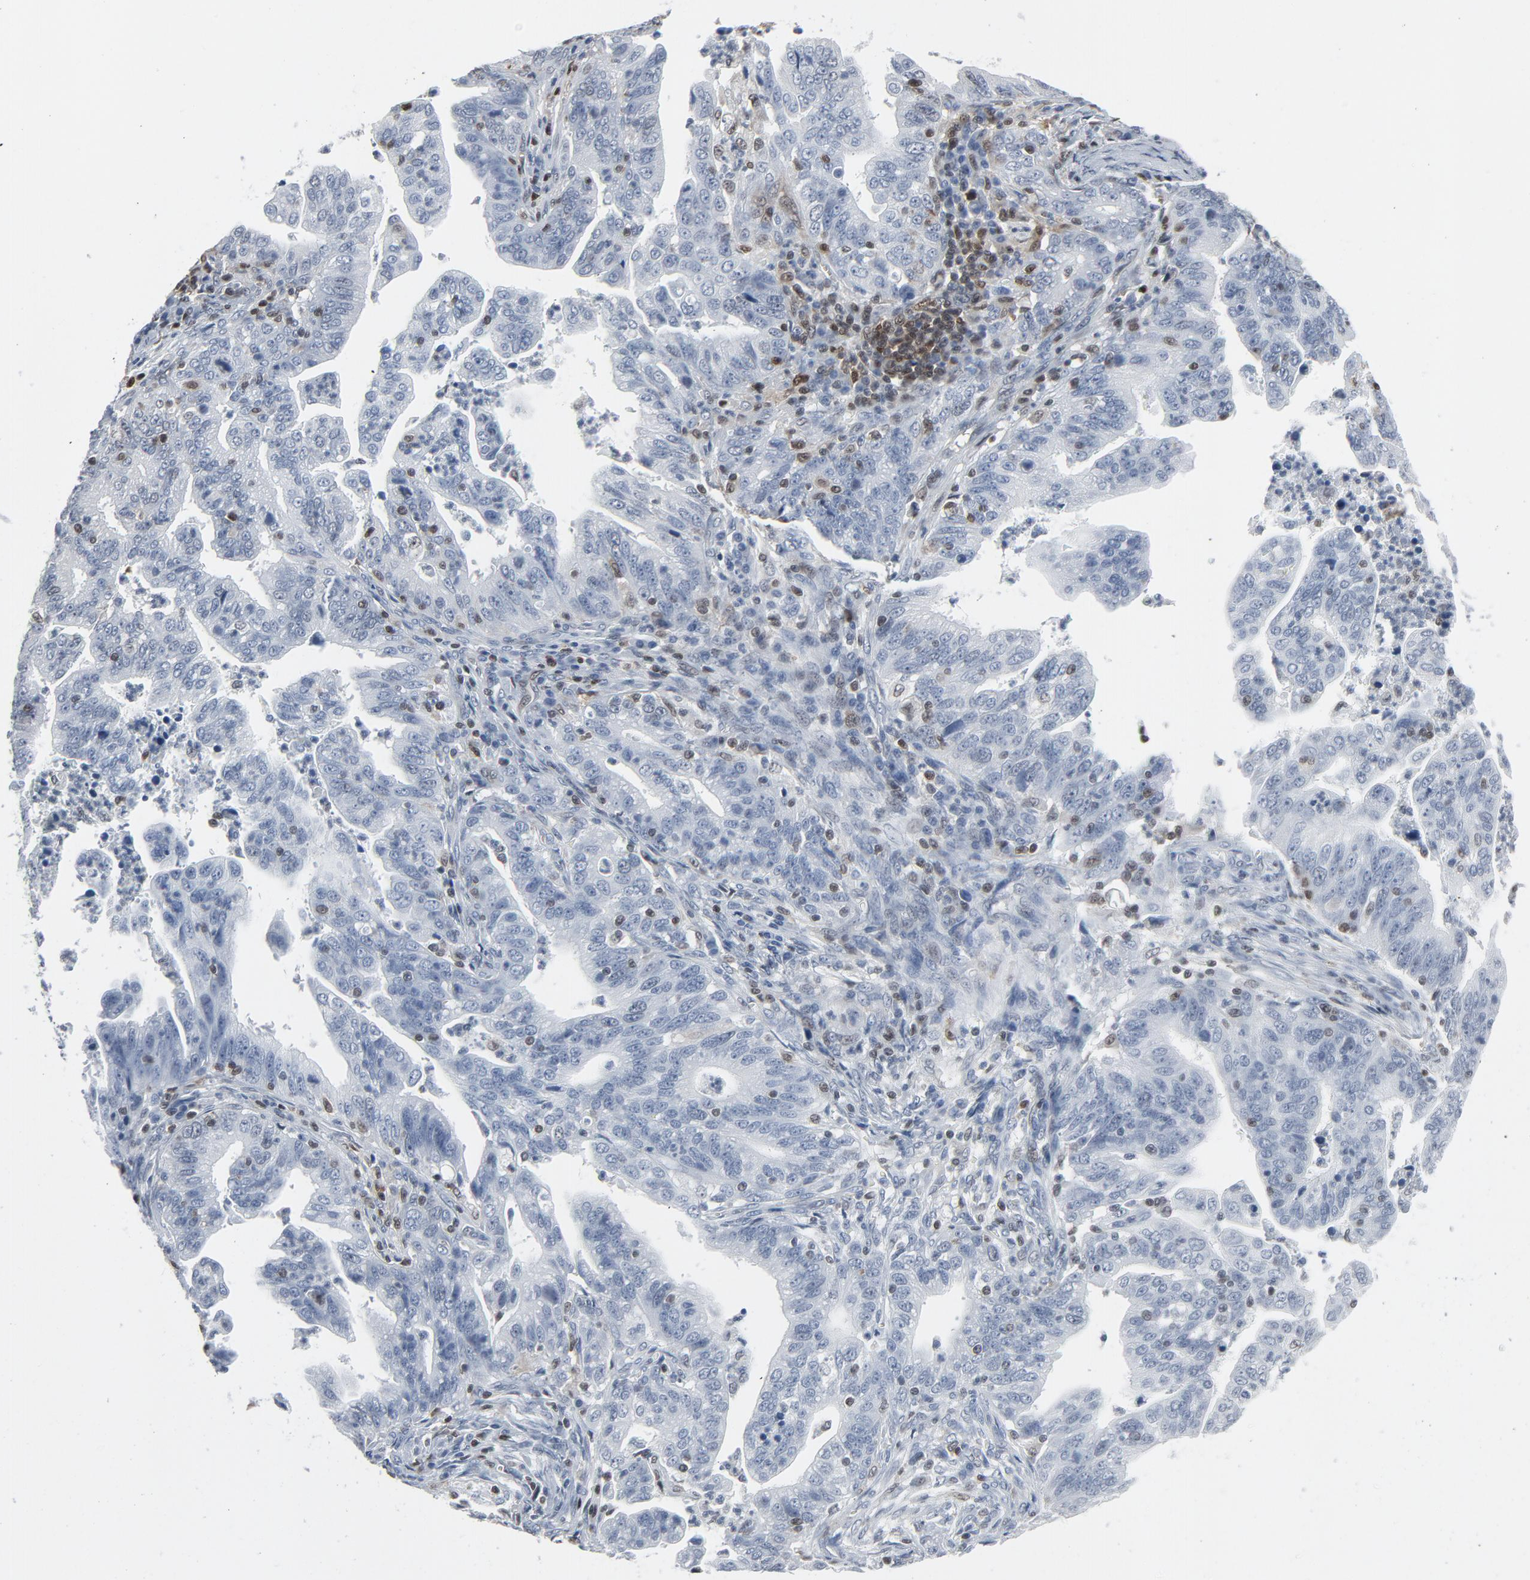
{"staining": {"intensity": "negative", "quantity": "none", "location": "none"}, "tissue": "stomach cancer", "cell_type": "Tumor cells", "image_type": "cancer", "snomed": [{"axis": "morphology", "description": "Adenocarcinoma, NOS"}, {"axis": "topography", "description": "Stomach, upper"}], "caption": "A high-resolution photomicrograph shows IHC staining of adenocarcinoma (stomach), which reveals no significant positivity in tumor cells.", "gene": "STAT5A", "patient": {"sex": "female", "age": 50}}